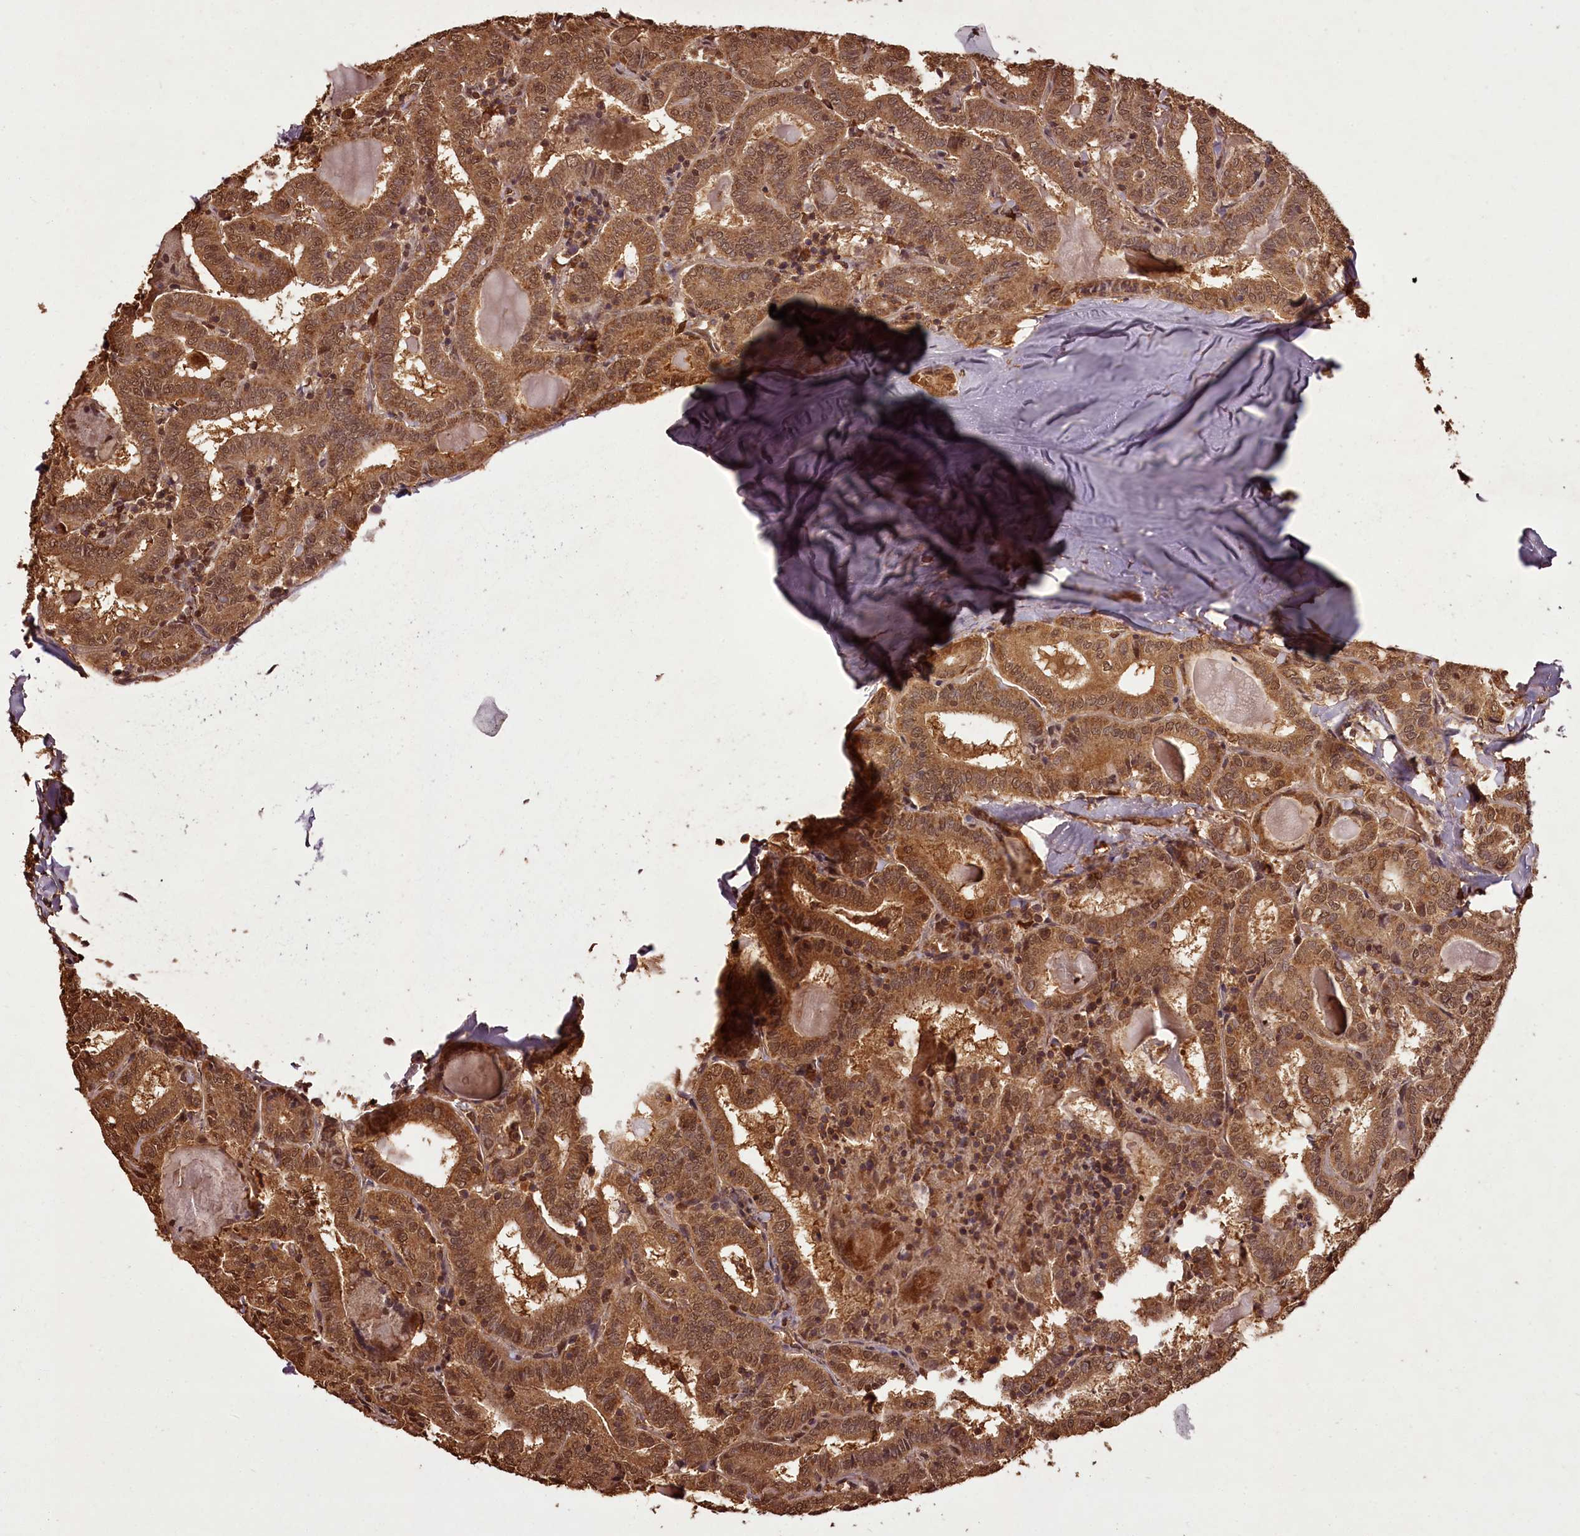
{"staining": {"intensity": "moderate", "quantity": ">75%", "location": "cytoplasmic/membranous,nuclear"}, "tissue": "thyroid cancer", "cell_type": "Tumor cells", "image_type": "cancer", "snomed": [{"axis": "morphology", "description": "Papillary adenocarcinoma, NOS"}, {"axis": "topography", "description": "Thyroid gland"}], "caption": "Immunohistochemistry (IHC) of human thyroid cancer (papillary adenocarcinoma) shows medium levels of moderate cytoplasmic/membranous and nuclear staining in about >75% of tumor cells.", "gene": "NPRL2", "patient": {"sex": "female", "age": 72}}